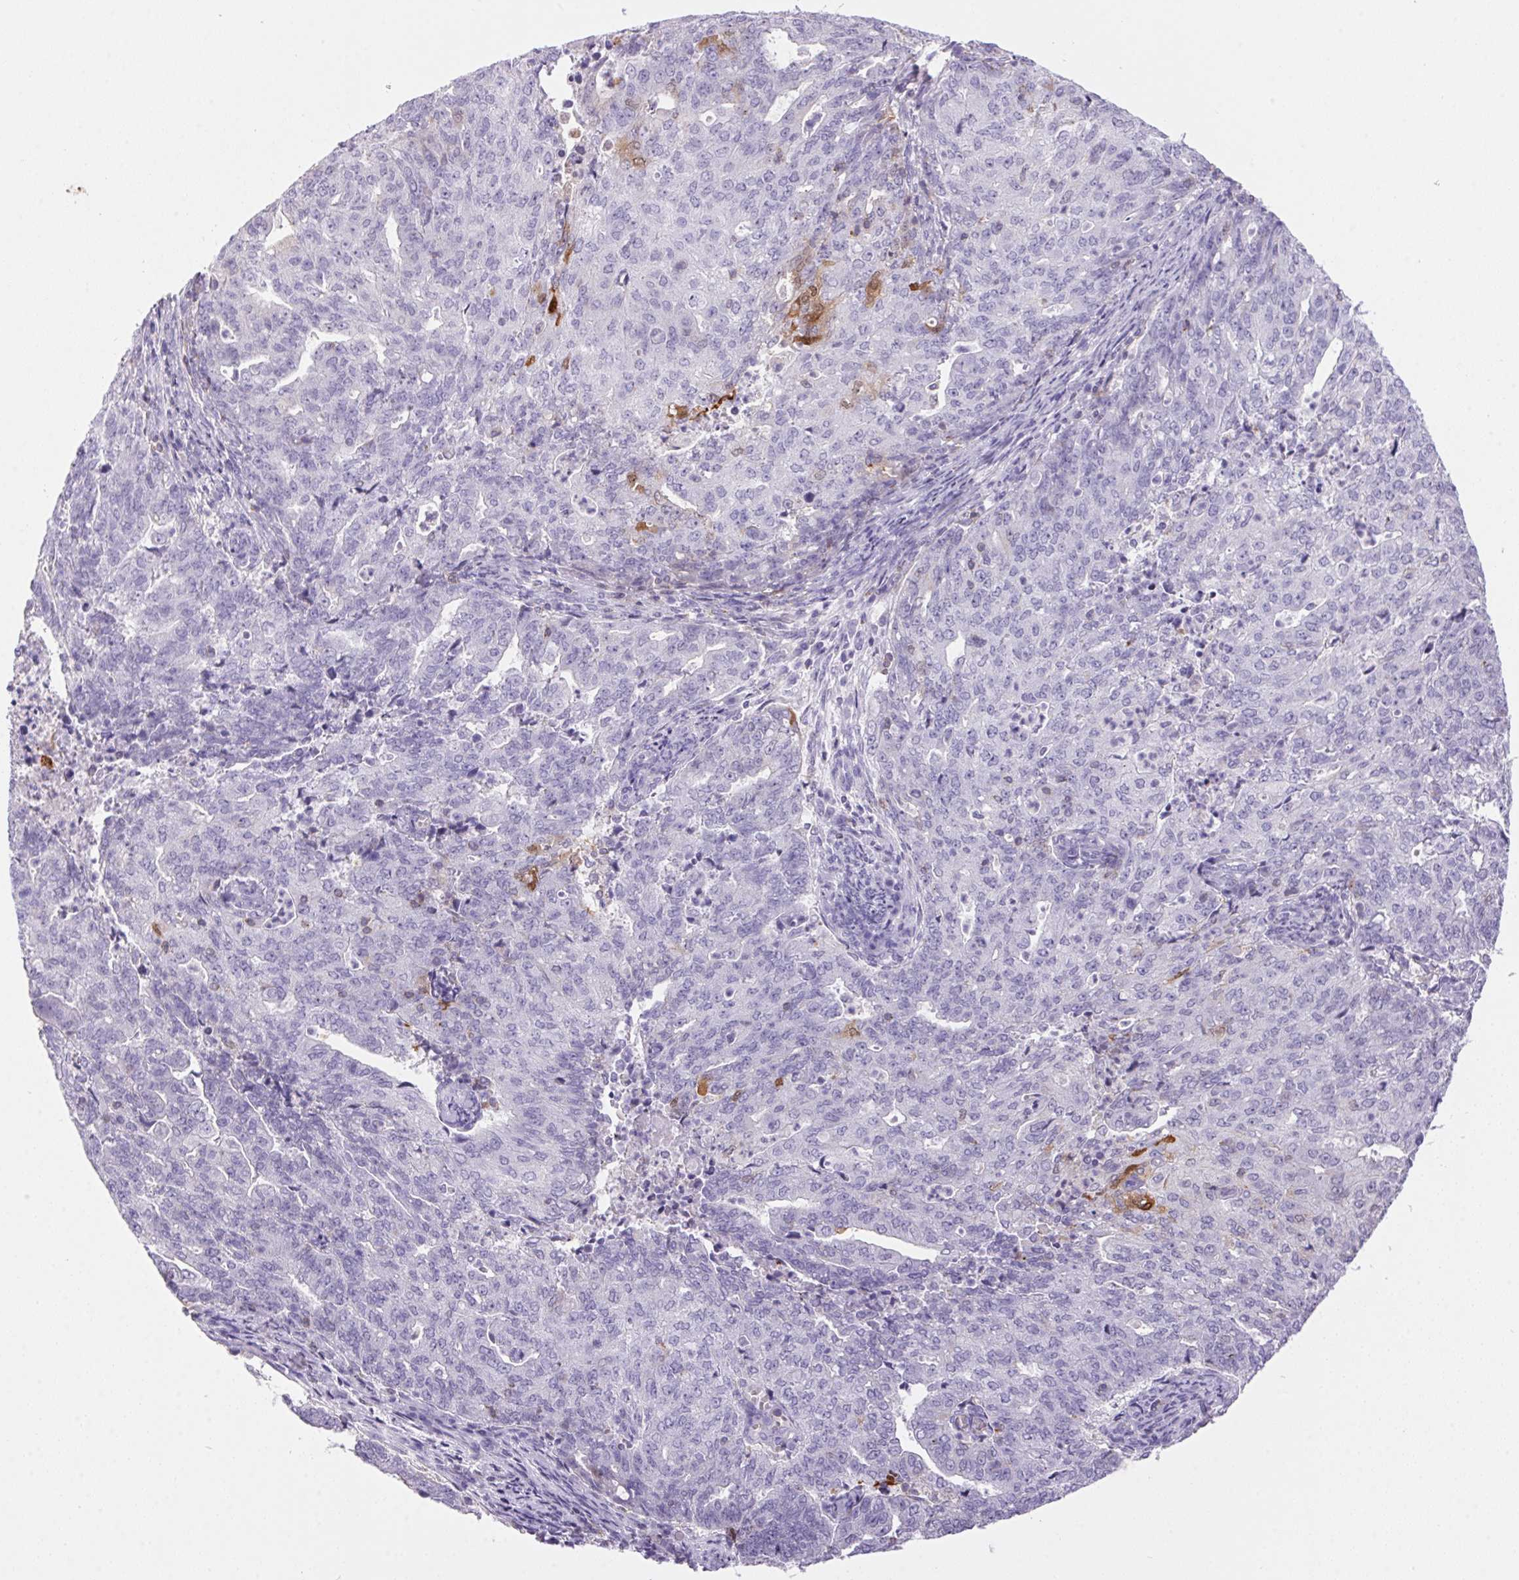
{"staining": {"intensity": "moderate", "quantity": "<25%", "location": "cytoplasmic/membranous"}, "tissue": "endometrial cancer", "cell_type": "Tumor cells", "image_type": "cancer", "snomed": [{"axis": "morphology", "description": "Adenocarcinoma, NOS"}, {"axis": "topography", "description": "Endometrium"}], "caption": "Immunohistochemistry of endometrial adenocarcinoma displays low levels of moderate cytoplasmic/membranous positivity in about <25% of tumor cells.", "gene": "S100A2", "patient": {"sex": "female", "age": 82}}